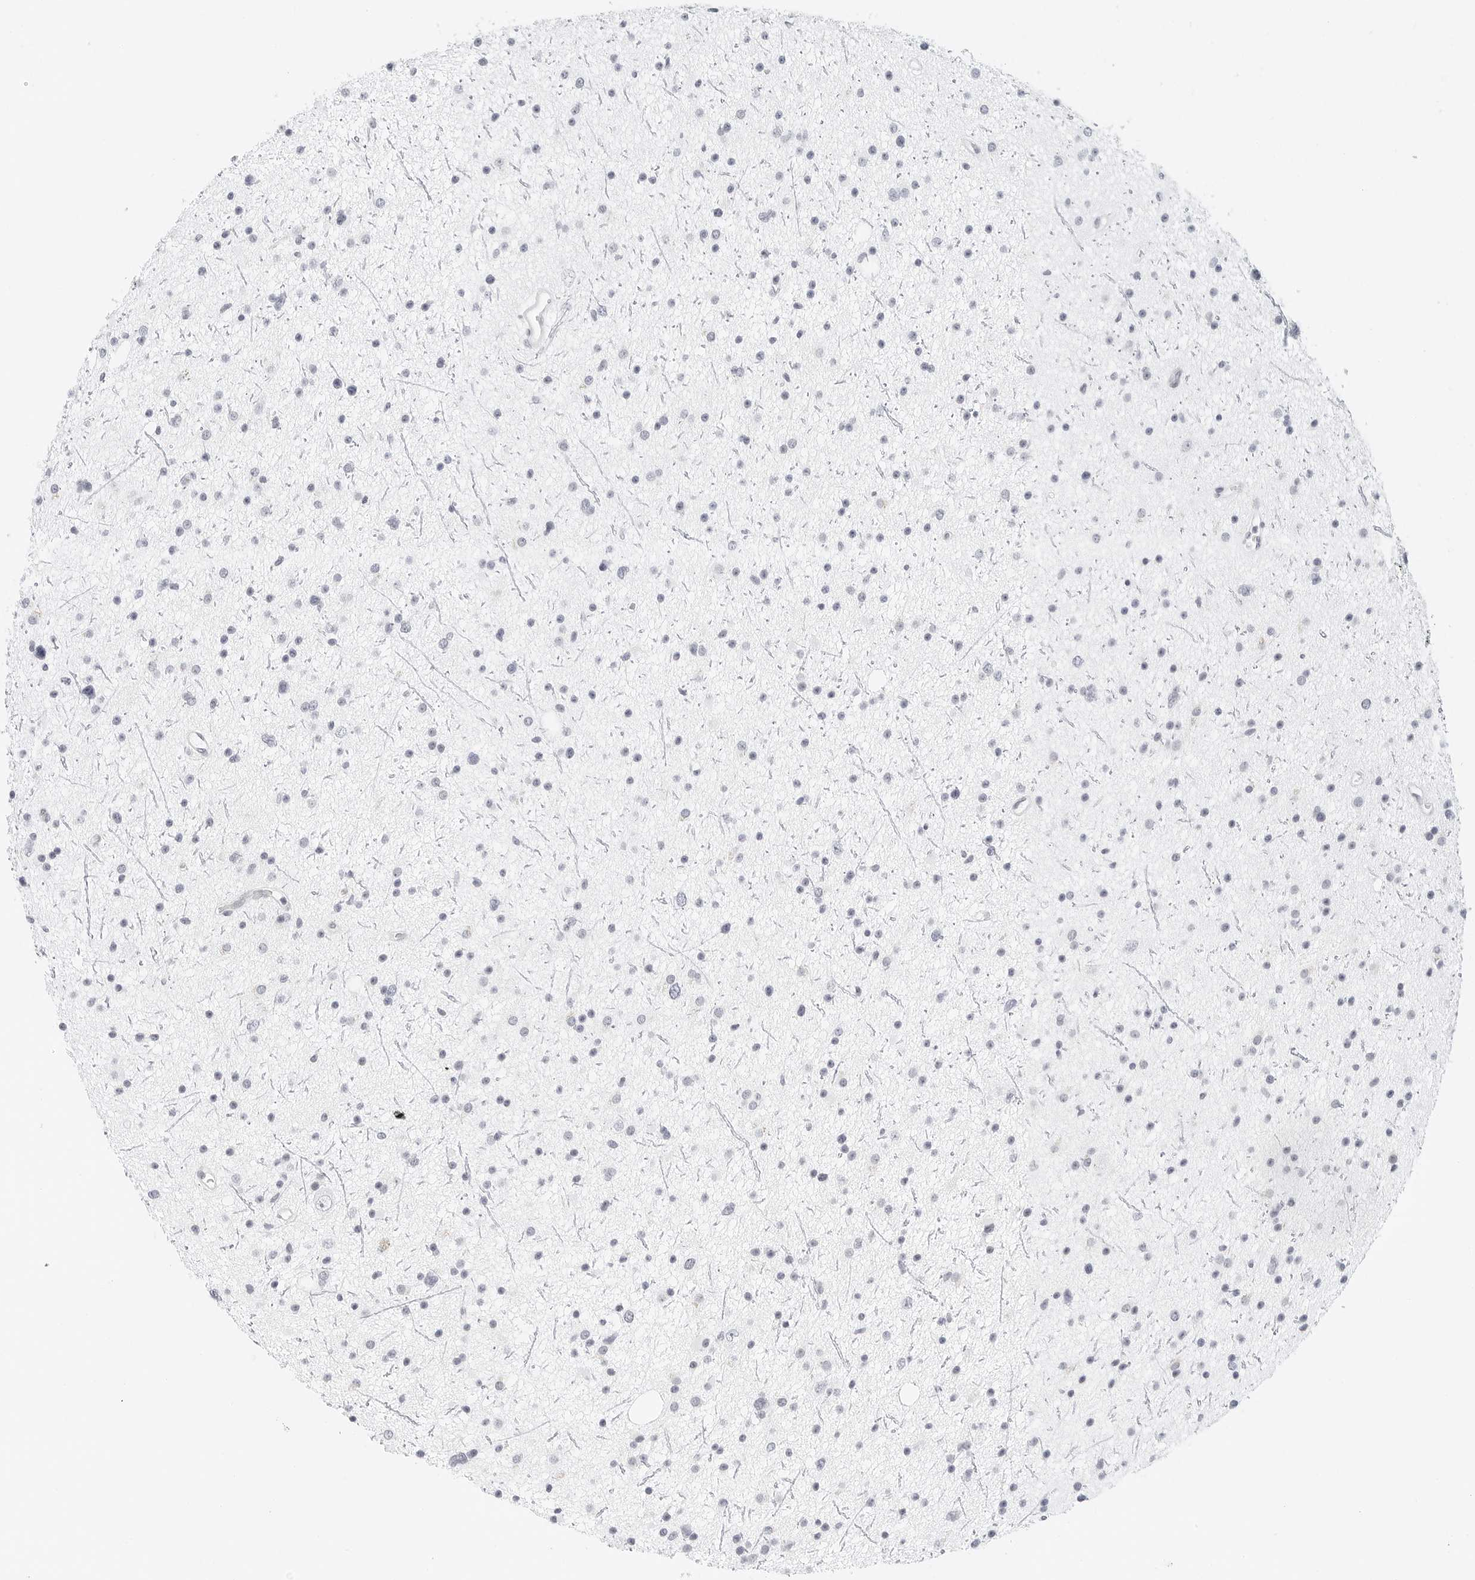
{"staining": {"intensity": "negative", "quantity": "none", "location": "none"}, "tissue": "glioma", "cell_type": "Tumor cells", "image_type": "cancer", "snomed": [{"axis": "morphology", "description": "Glioma, malignant, Low grade"}, {"axis": "topography", "description": "Cerebral cortex"}], "caption": "Human malignant glioma (low-grade) stained for a protein using immunohistochemistry (IHC) reveals no staining in tumor cells.", "gene": "CD22", "patient": {"sex": "female", "age": 39}}